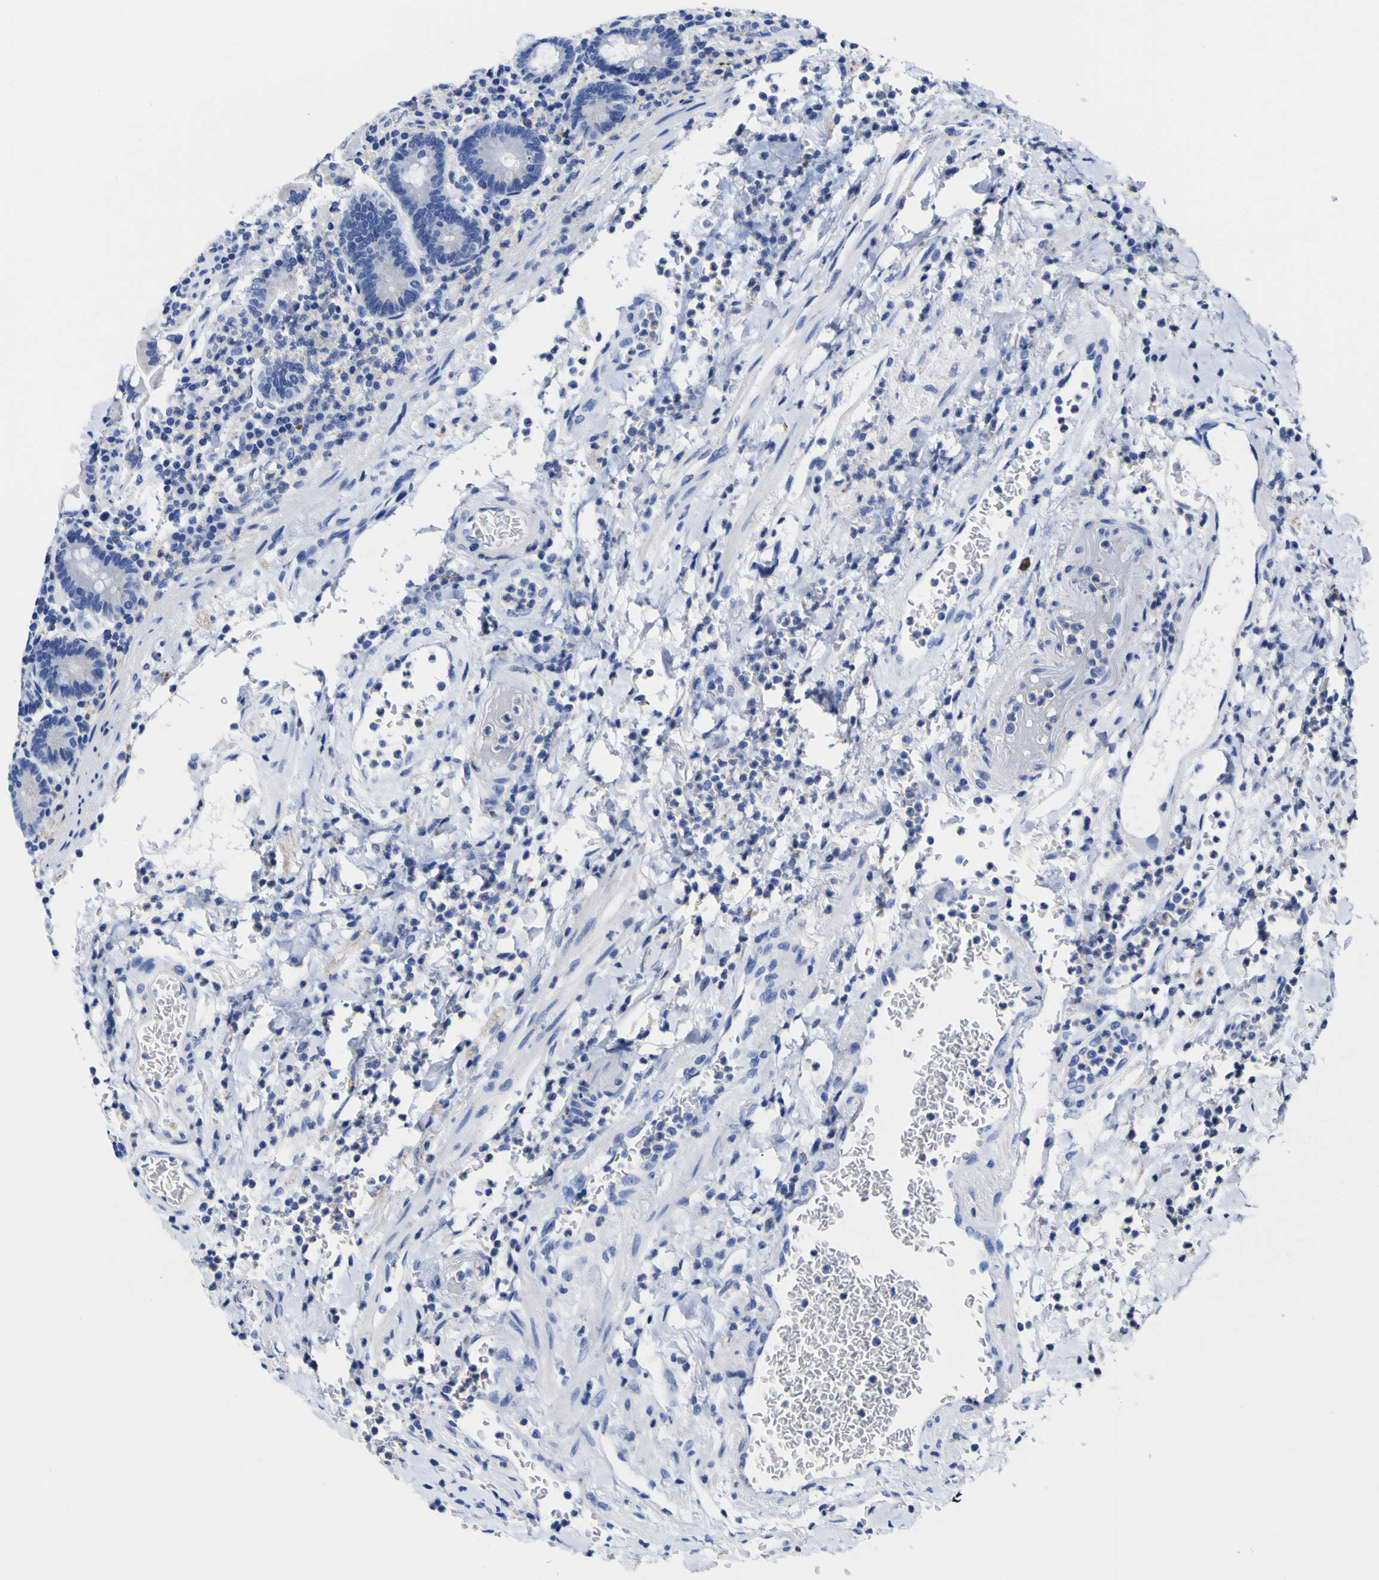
{"staining": {"intensity": "negative", "quantity": "none", "location": "none"}, "tissue": "stomach", "cell_type": "Glandular cells", "image_type": "normal", "snomed": [{"axis": "morphology", "description": "Normal tissue, NOS"}, {"axis": "topography", "description": "Stomach, upper"}], "caption": "This is an immunohistochemistry (IHC) photomicrograph of unremarkable human stomach. There is no expression in glandular cells.", "gene": "HLA", "patient": {"sex": "male", "age": 68}}